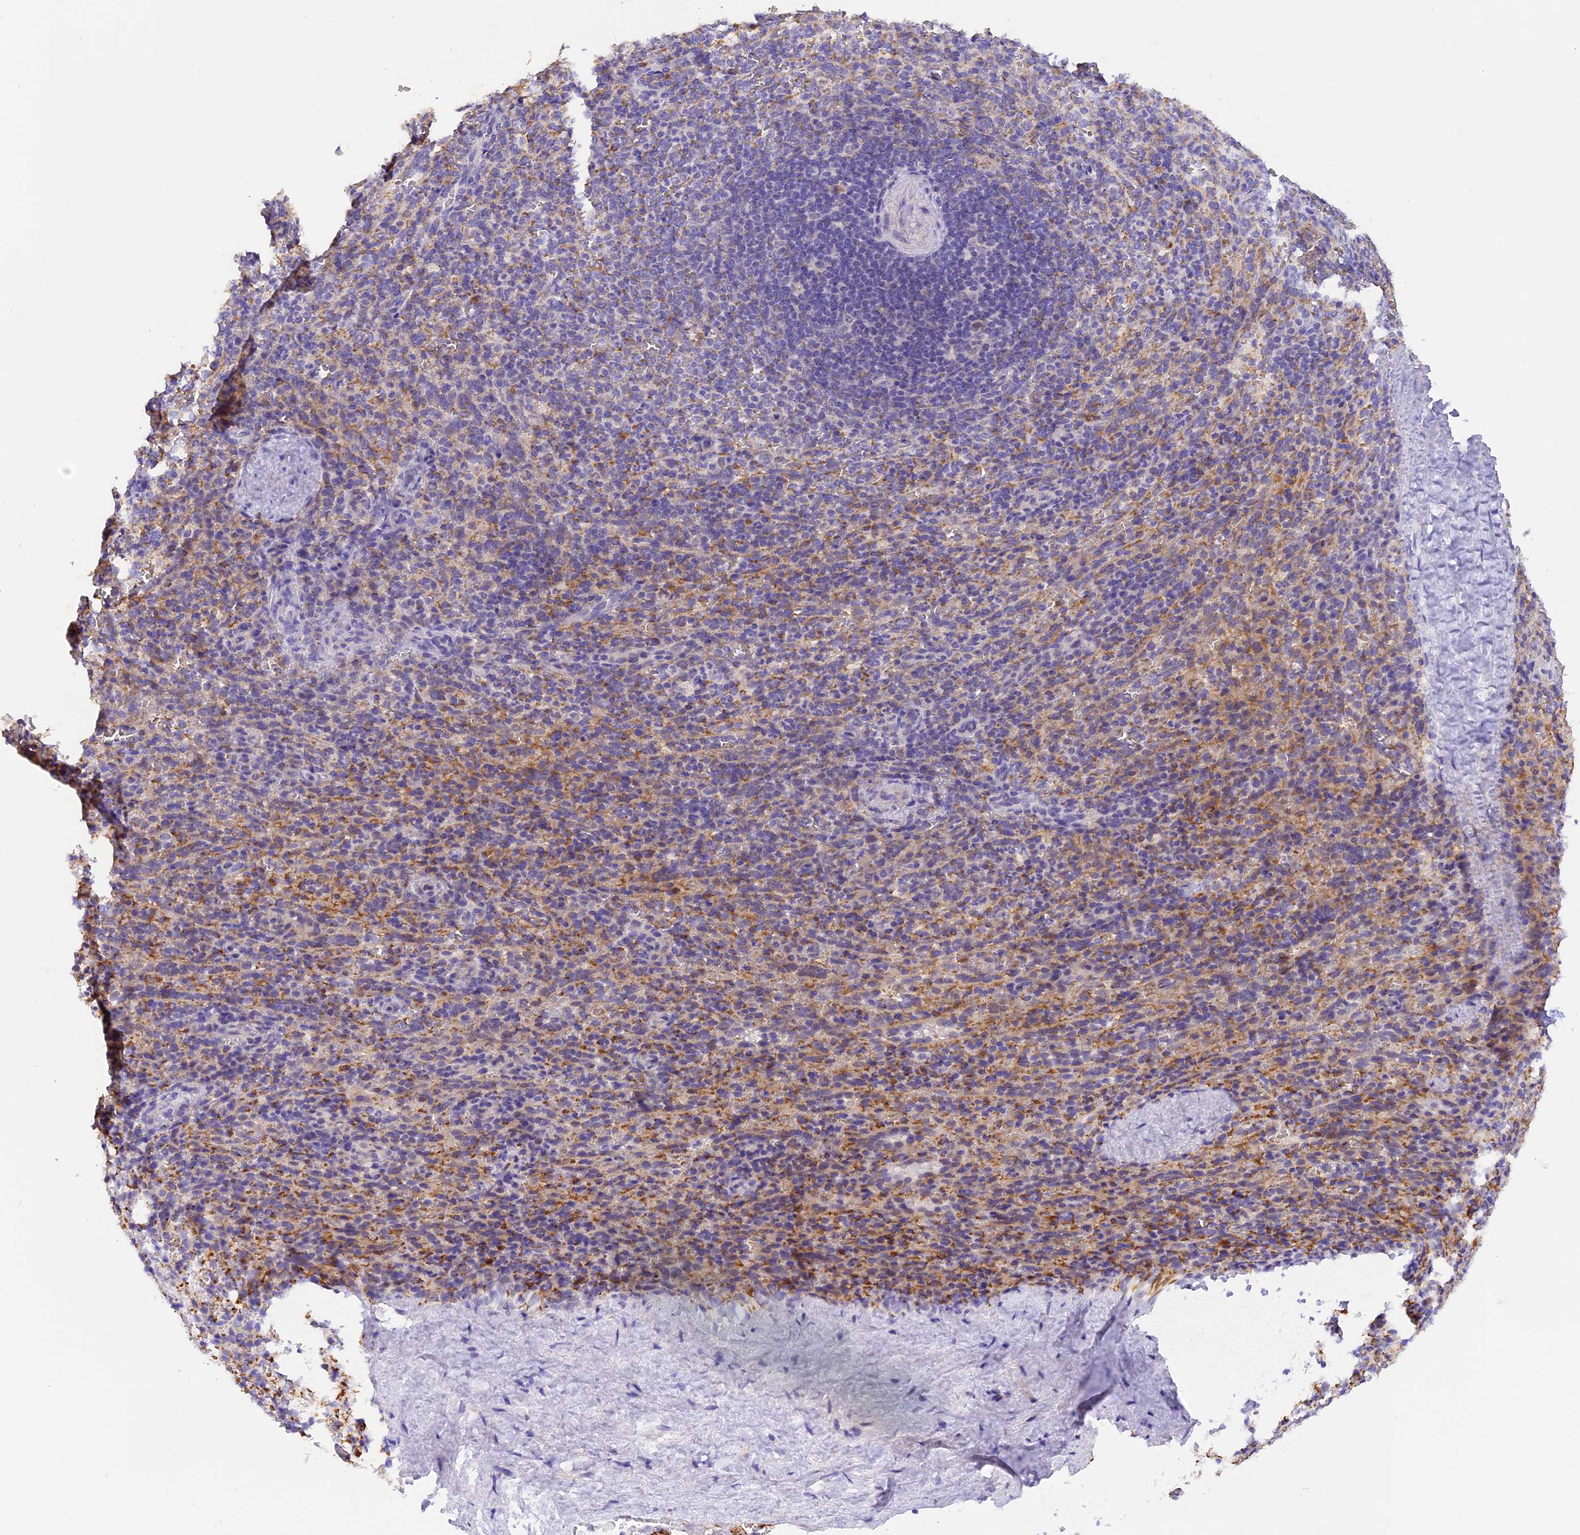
{"staining": {"intensity": "negative", "quantity": "none", "location": "none"}, "tissue": "spleen", "cell_type": "Cells in red pulp", "image_type": "normal", "snomed": [{"axis": "morphology", "description": "Normal tissue, NOS"}, {"axis": "topography", "description": "Spleen"}], "caption": "This is a histopathology image of immunohistochemistry (IHC) staining of benign spleen, which shows no expression in cells in red pulp. (DAB IHC with hematoxylin counter stain).", "gene": "PKIA", "patient": {"sex": "female", "age": 21}}